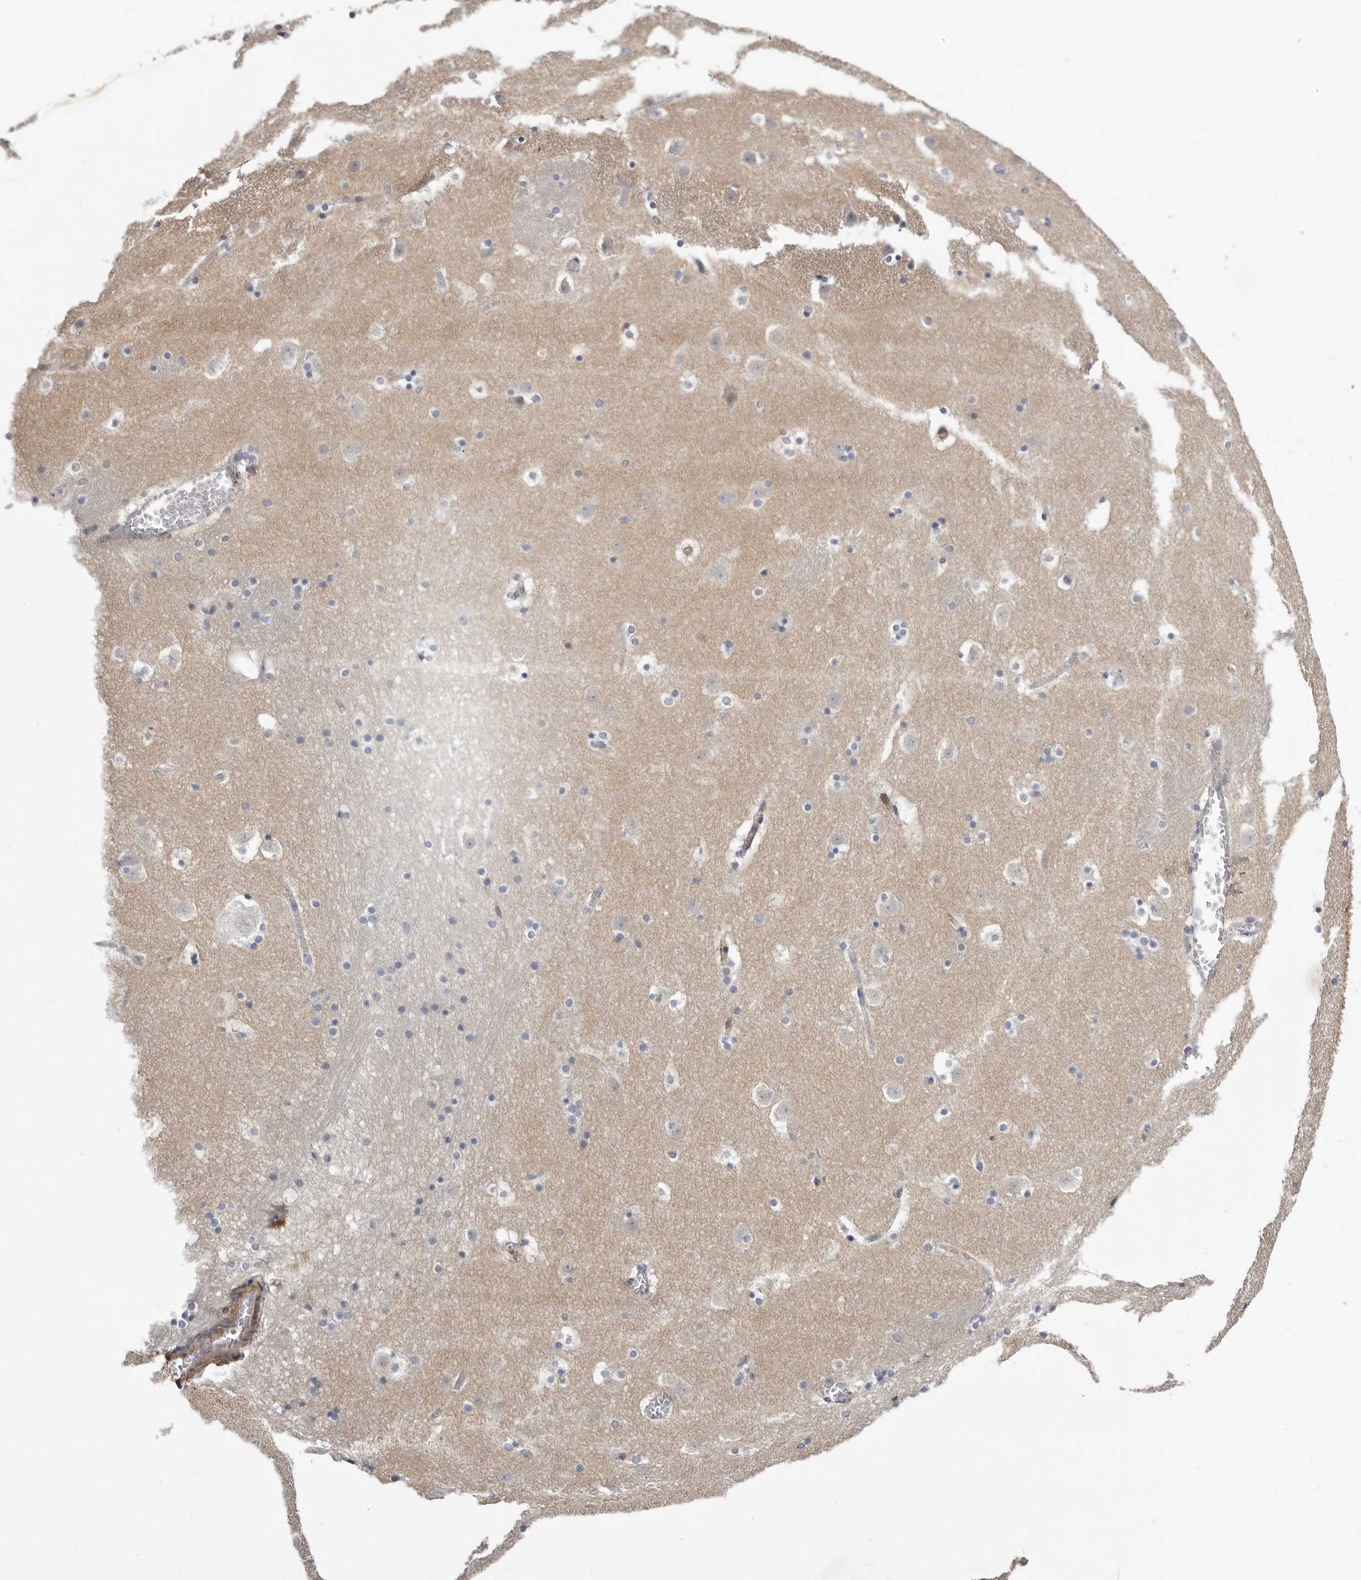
{"staining": {"intensity": "negative", "quantity": "none", "location": "none"}, "tissue": "caudate", "cell_type": "Glial cells", "image_type": "normal", "snomed": [{"axis": "morphology", "description": "Normal tissue, NOS"}, {"axis": "topography", "description": "Lateral ventricle wall"}], "caption": "Human caudate stained for a protein using immunohistochemistry reveals no staining in glial cells.", "gene": "CDCA8", "patient": {"sex": "male", "age": 45}}